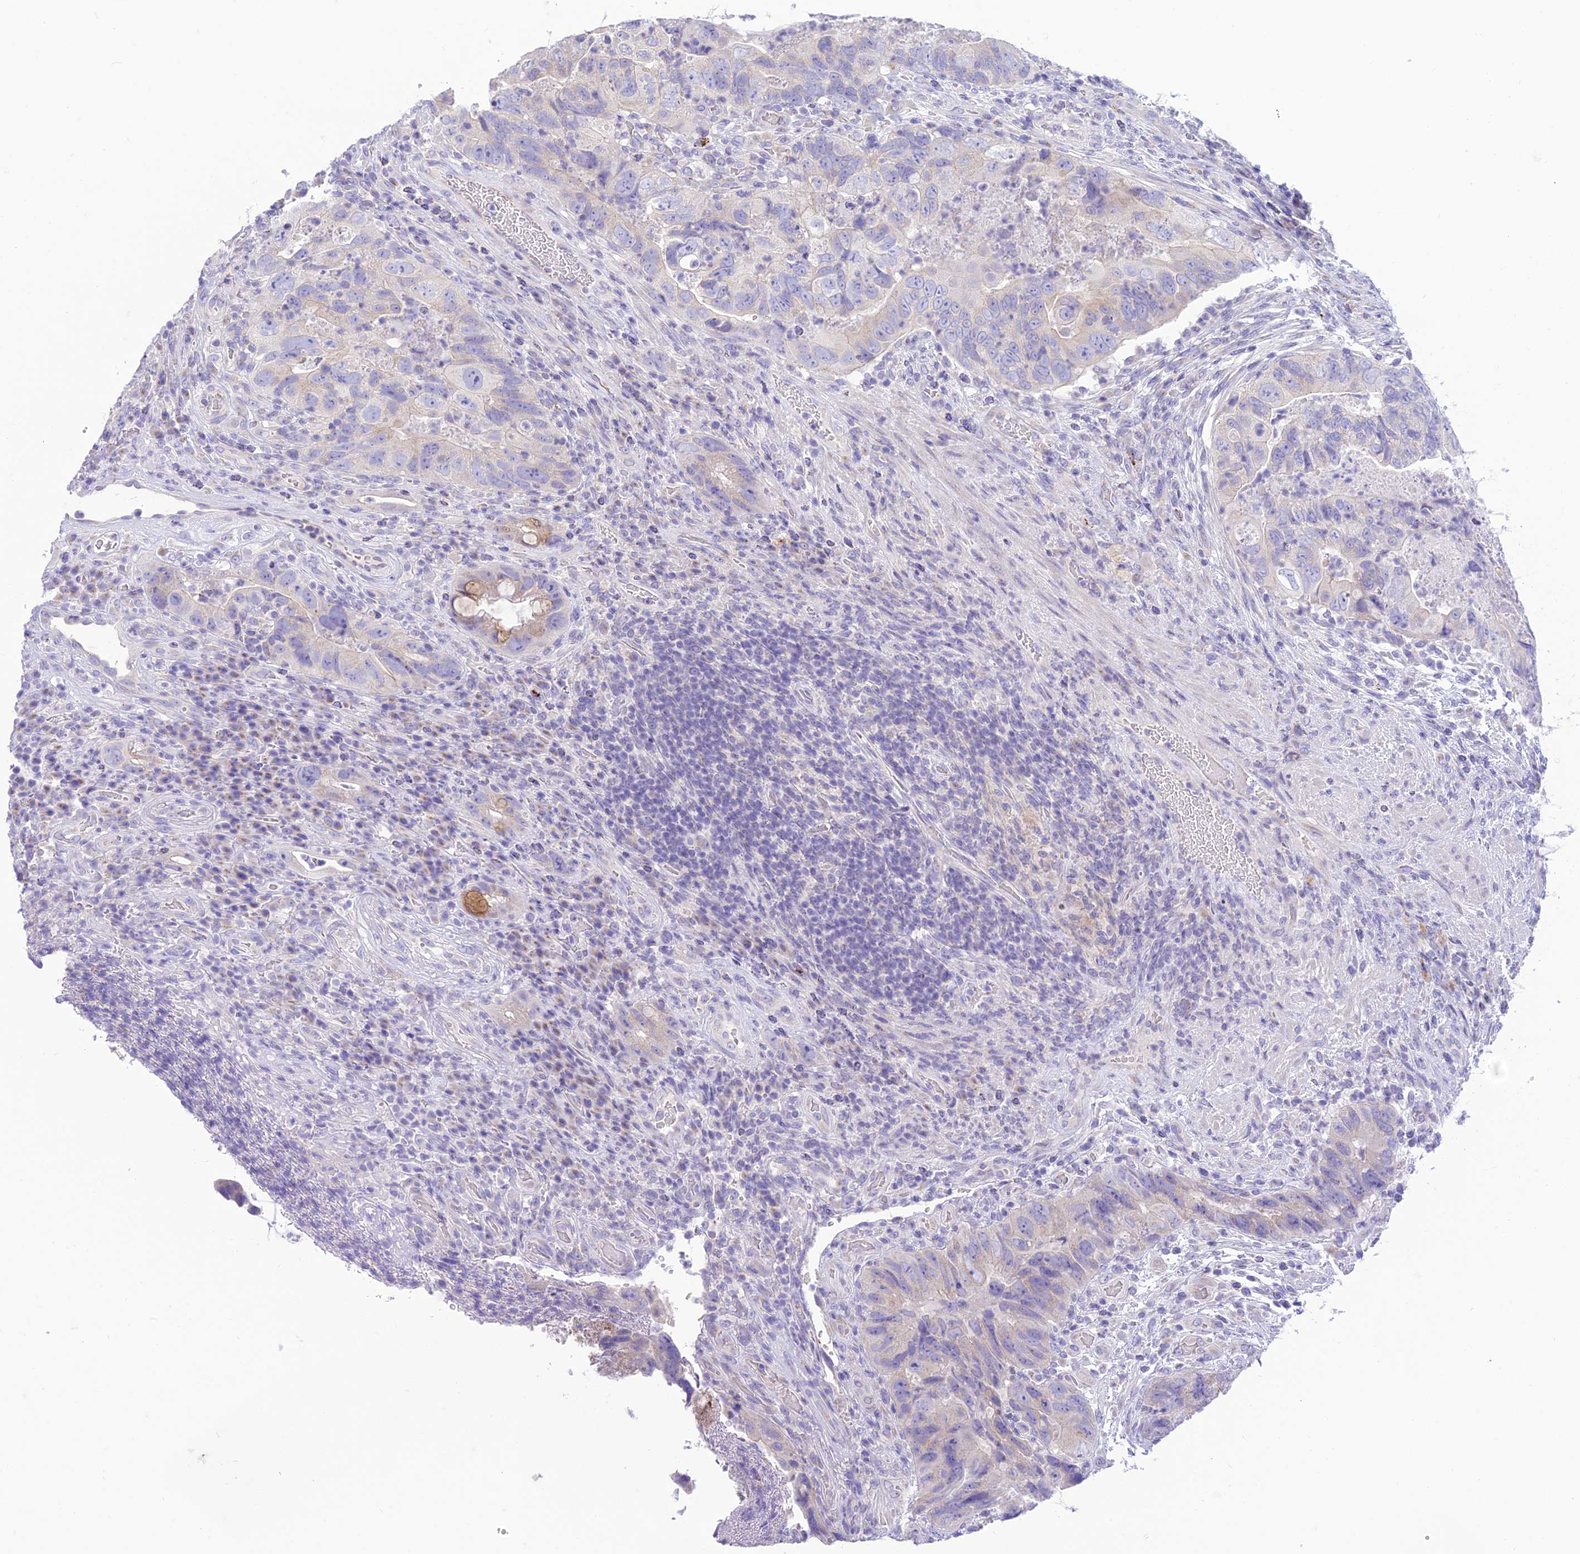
{"staining": {"intensity": "negative", "quantity": "none", "location": "none"}, "tissue": "colorectal cancer", "cell_type": "Tumor cells", "image_type": "cancer", "snomed": [{"axis": "morphology", "description": "Adenocarcinoma, NOS"}, {"axis": "topography", "description": "Rectum"}], "caption": "Immunohistochemical staining of colorectal cancer (adenocarcinoma) displays no significant expression in tumor cells.", "gene": "DHDH", "patient": {"sex": "male", "age": 63}}